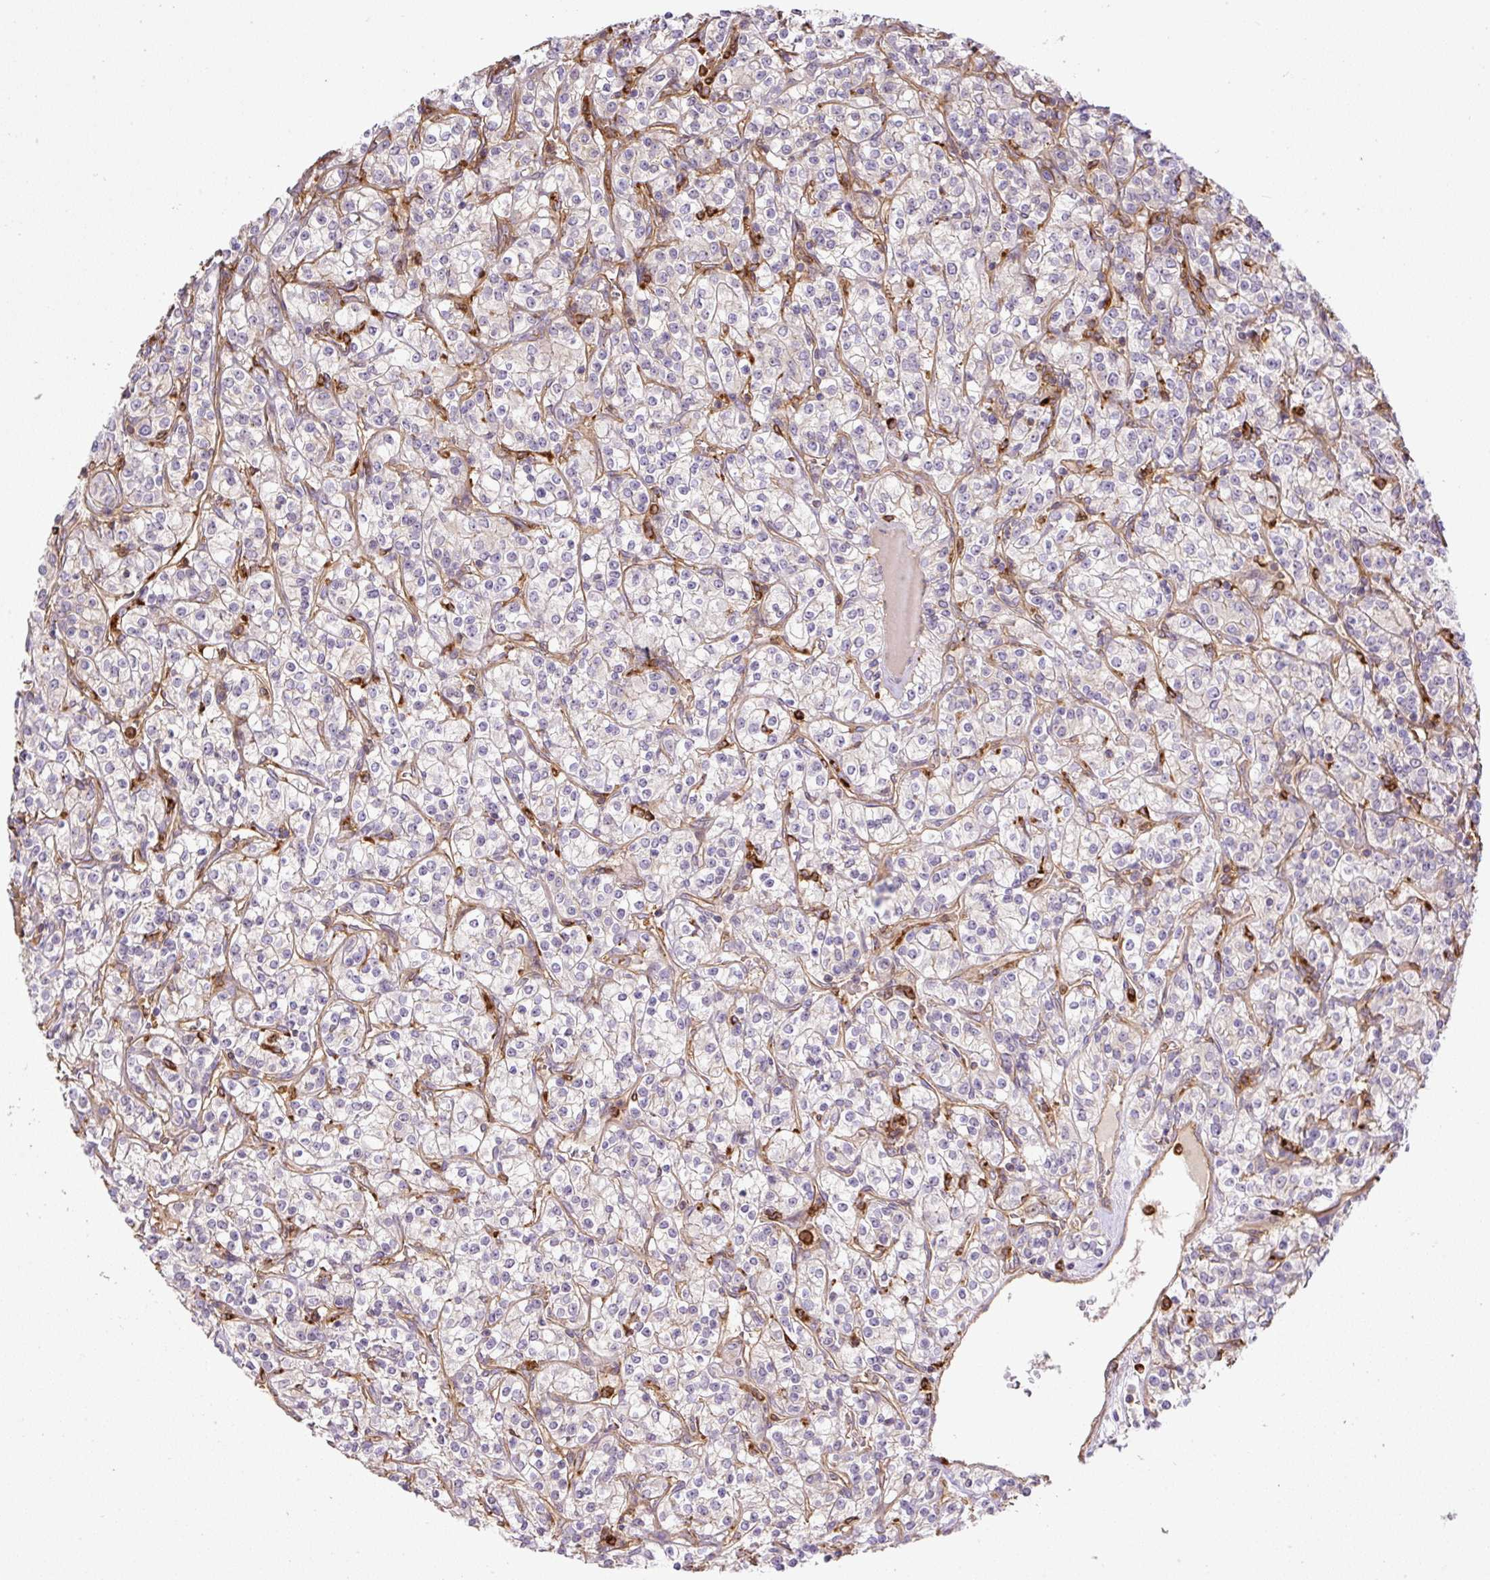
{"staining": {"intensity": "negative", "quantity": "none", "location": "none"}, "tissue": "renal cancer", "cell_type": "Tumor cells", "image_type": "cancer", "snomed": [{"axis": "morphology", "description": "Adenocarcinoma, NOS"}, {"axis": "topography", "description": "Kidney"}], "caption": "Immunohistochemistry photomicrograph of adenocarcinoma (renal) stained for a protein (brown), which shows no staining in tumor cells.", "gene": "B3GALT5", "patient": {"sex": "male", "age": 77}}